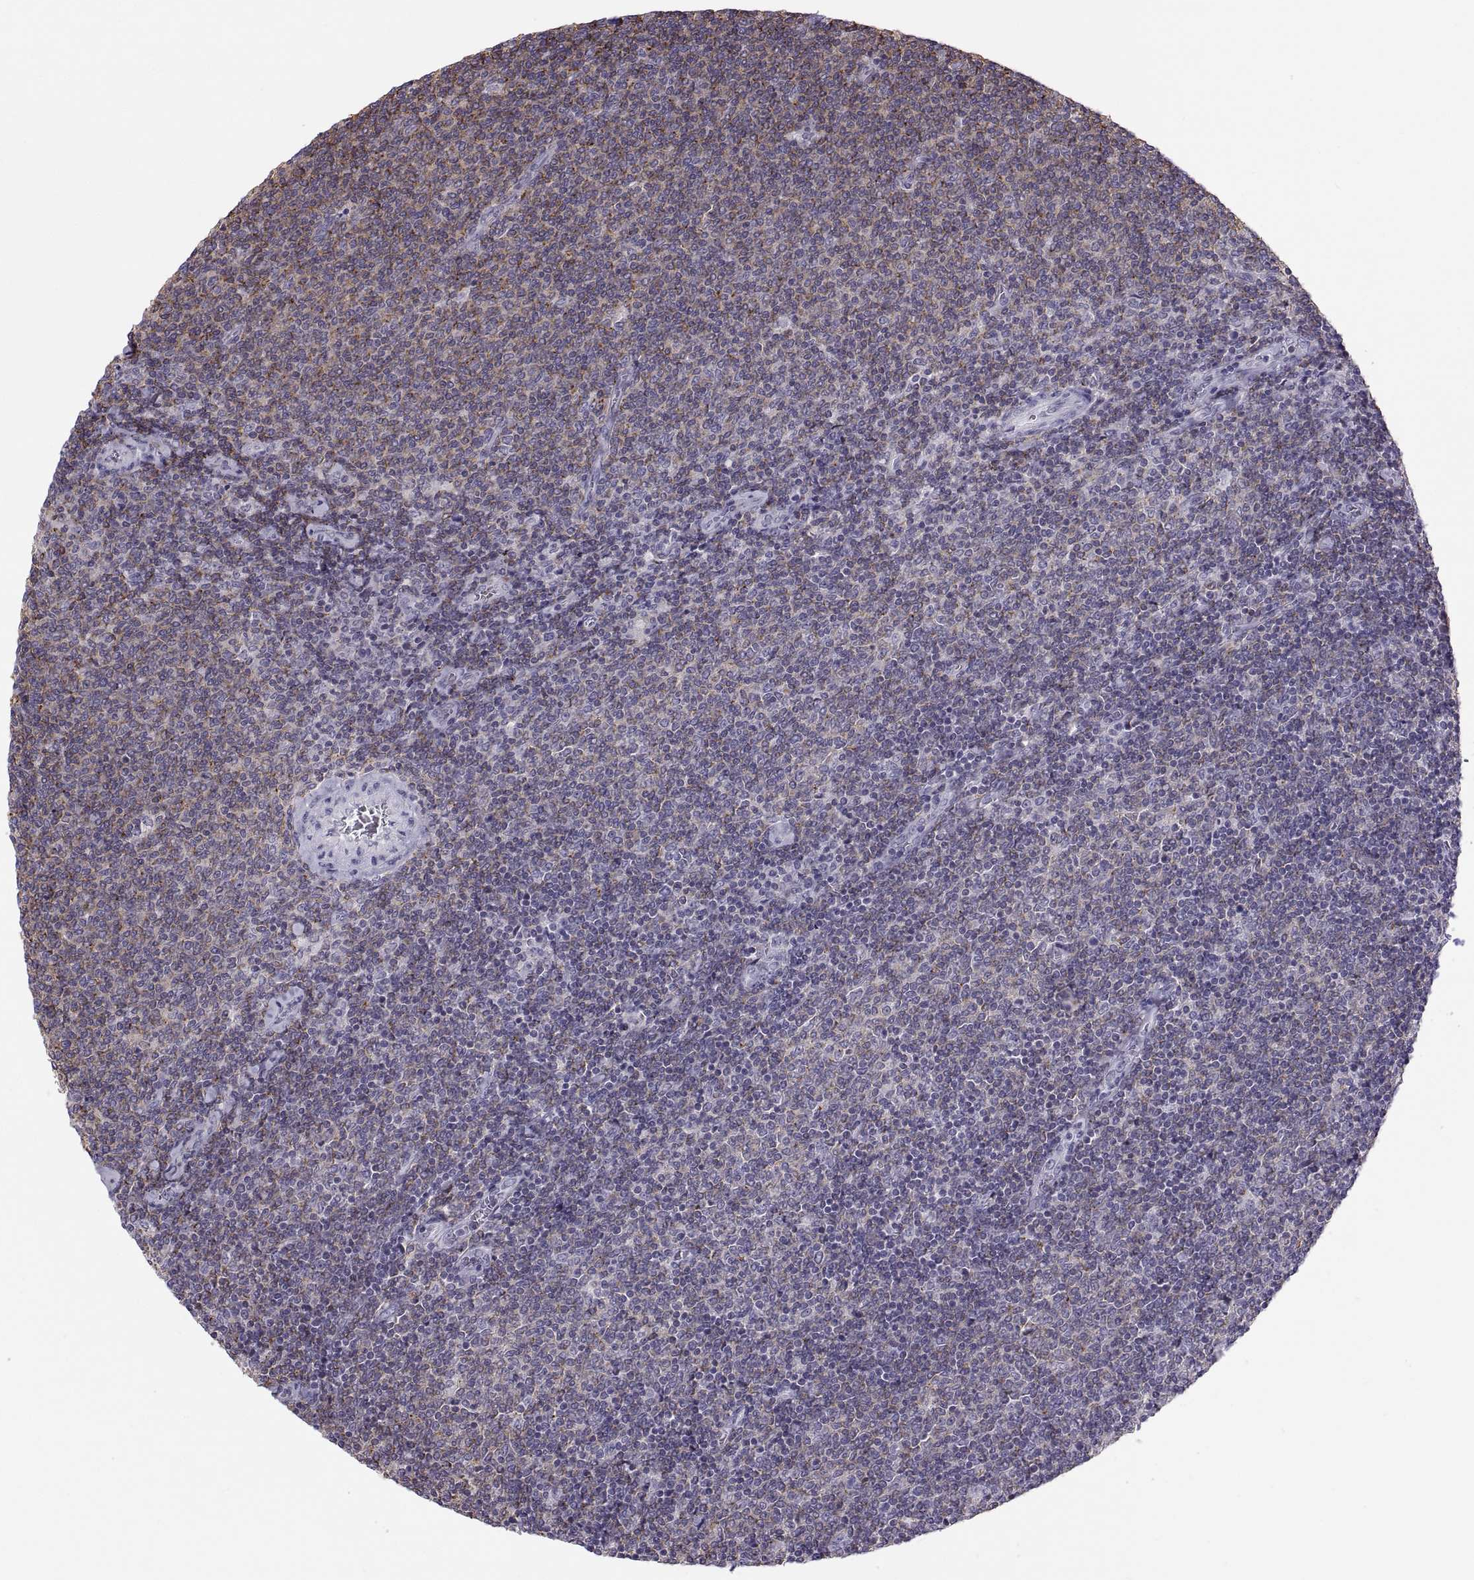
{"staining": {"intensity": "negative", "quantity": "none", "location": "none"}, "tissue": "lymphoma", "cell_type": "Tumor cells", "image_type": "cancer", "snomed": [{"axis": "morphology", "description": "Malignant lymphoma, non-Hodgkin's type, Low grade"}, {"axis": "topography", "description": "Lymph node"}], "caption": "An image of malignant lymphoma, non-Hodgkin's type (low-grade) stained for a protein shows no brown staining in tumor cells. (DAB immunohistochemistry (IHC) with hematoxylin counter stain).", "gene": "TTC21A", "patient": {"sex": "male", "age": 52}}